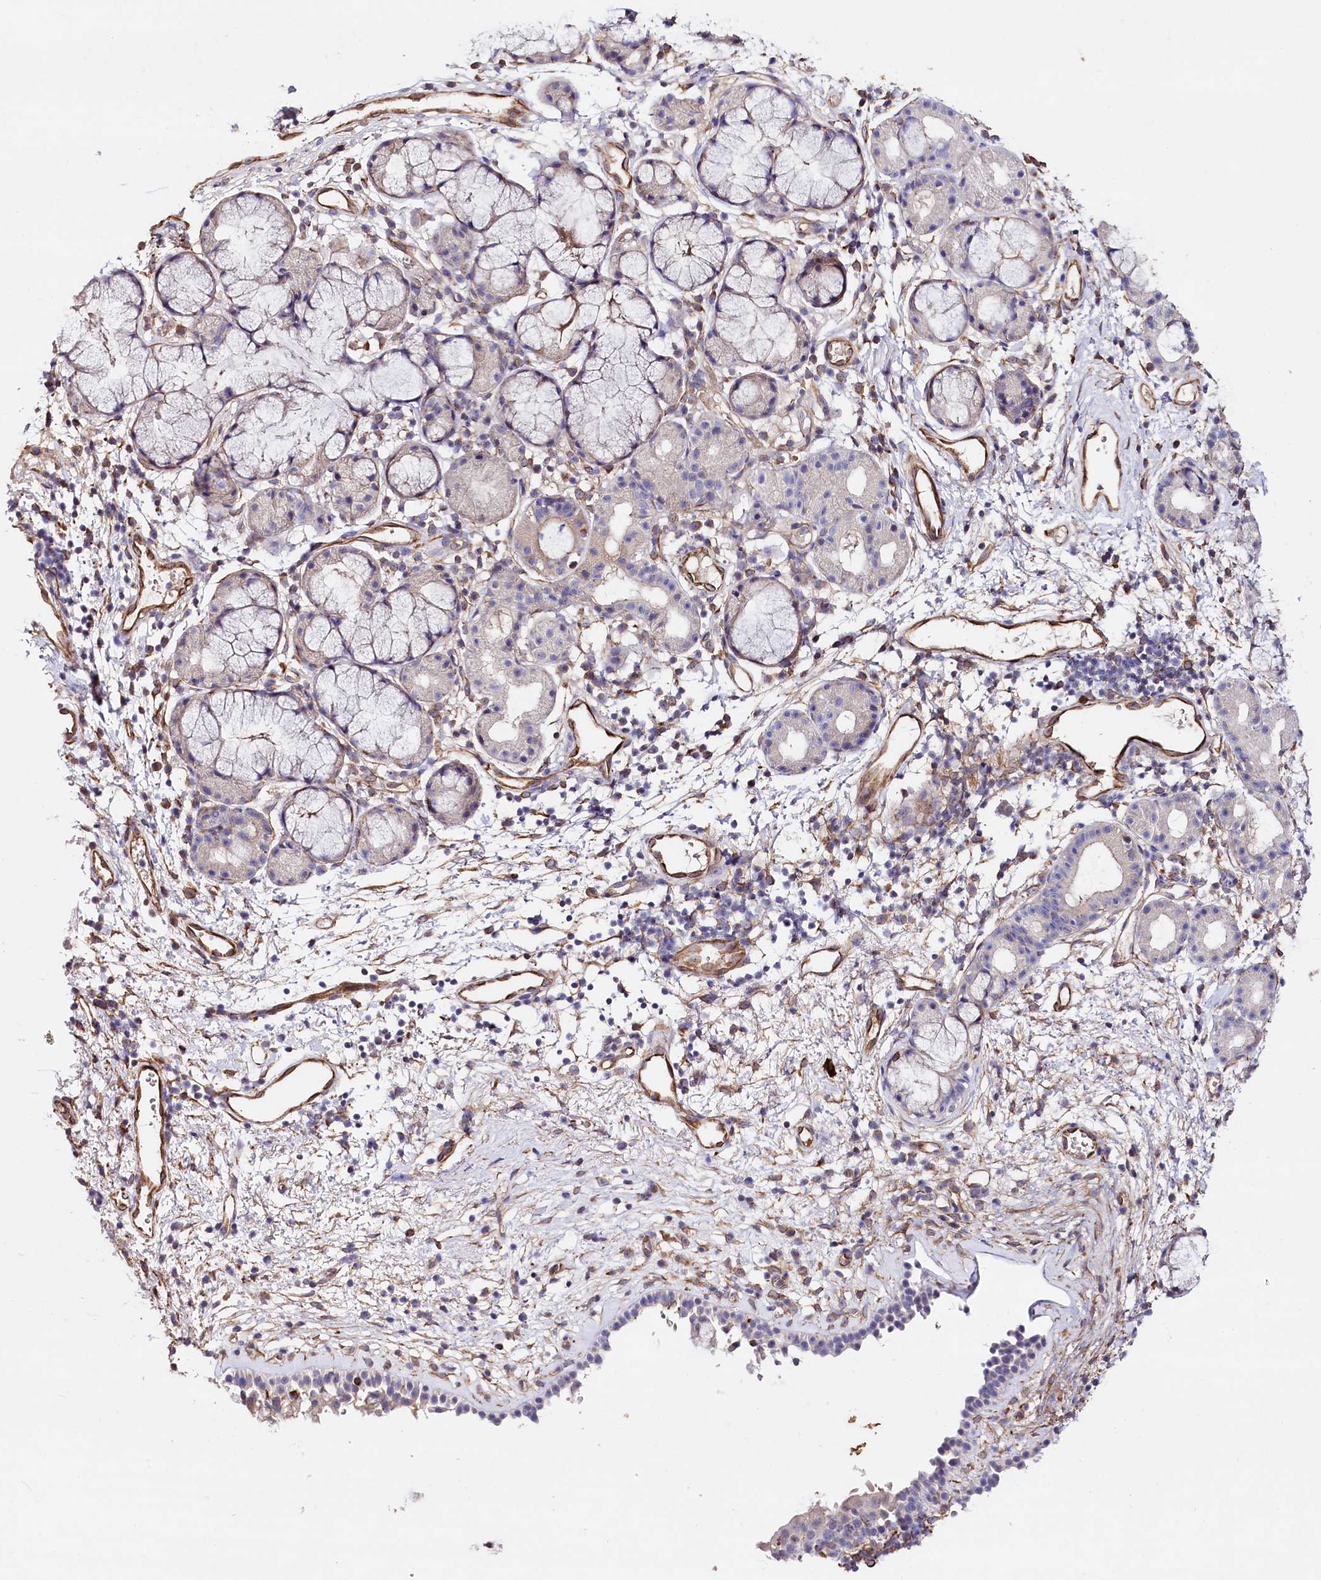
{"staining": {"intensity": "negative", "quantity": "none", "location": "none"}, "tissue": "nasopharynx", "cell_type": "Respiratory epithelial cells", "image_type": "normal", "snomed": [{"axis": "morphology", "description": "Normal tissue, NOS"}, {"axis": "morphology", "description": "Inflammation, NOS"}, {"axis": "topography", "description": "Nasopharynx"}], "caption": "Protein analysis of normal nasopharynx shows no significant staining in respiratory epithelial cells. (DAB (3,3'-diaminobenzidine) immunohistochemistry (IHC) visualized using brightfield microscopy, high magnification).", "gene": "SLC7A1", "patient": {"sex": "male", "age": 70}}